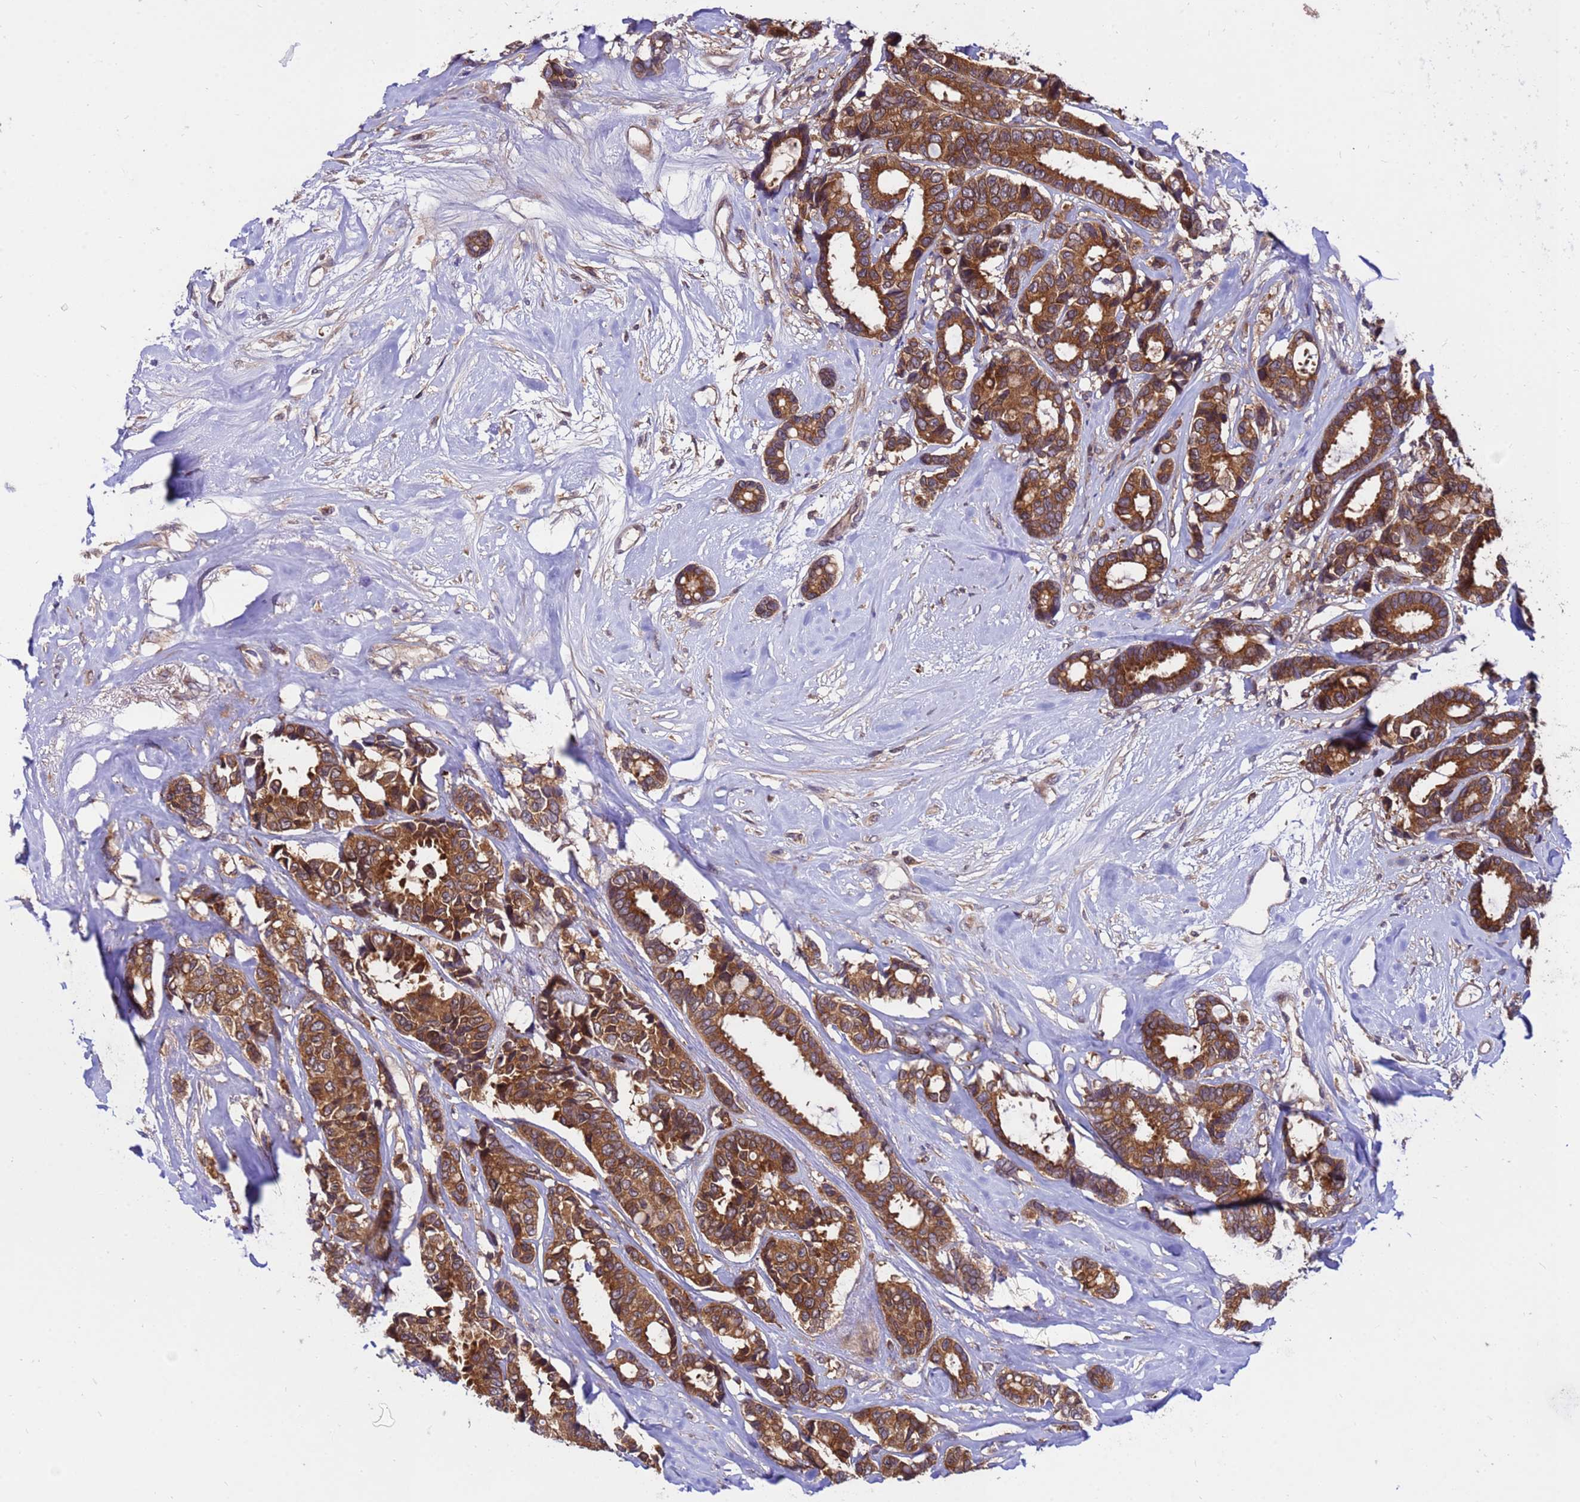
{"staining": {"intensity": "strong", "quantity": ">75%", "location": "cytoplasmic/membranous"}, "tissue": "breast cancer", "cell_type": "Tumor cells", "image_type": "cancer", "snomed": [{"axis": "morphology", "description": "Duct carcinoma"}, {"axis": "topography", "description": "Breast"}], "caption": "Immunohistochemical staining of invasive ductal carcinoma (breast) reveals strong cytoplasmic/membranous protein staining in about >75% of tumor cells.", "gene": "GET3", "patient": {"sex": "female", "age": 87}}